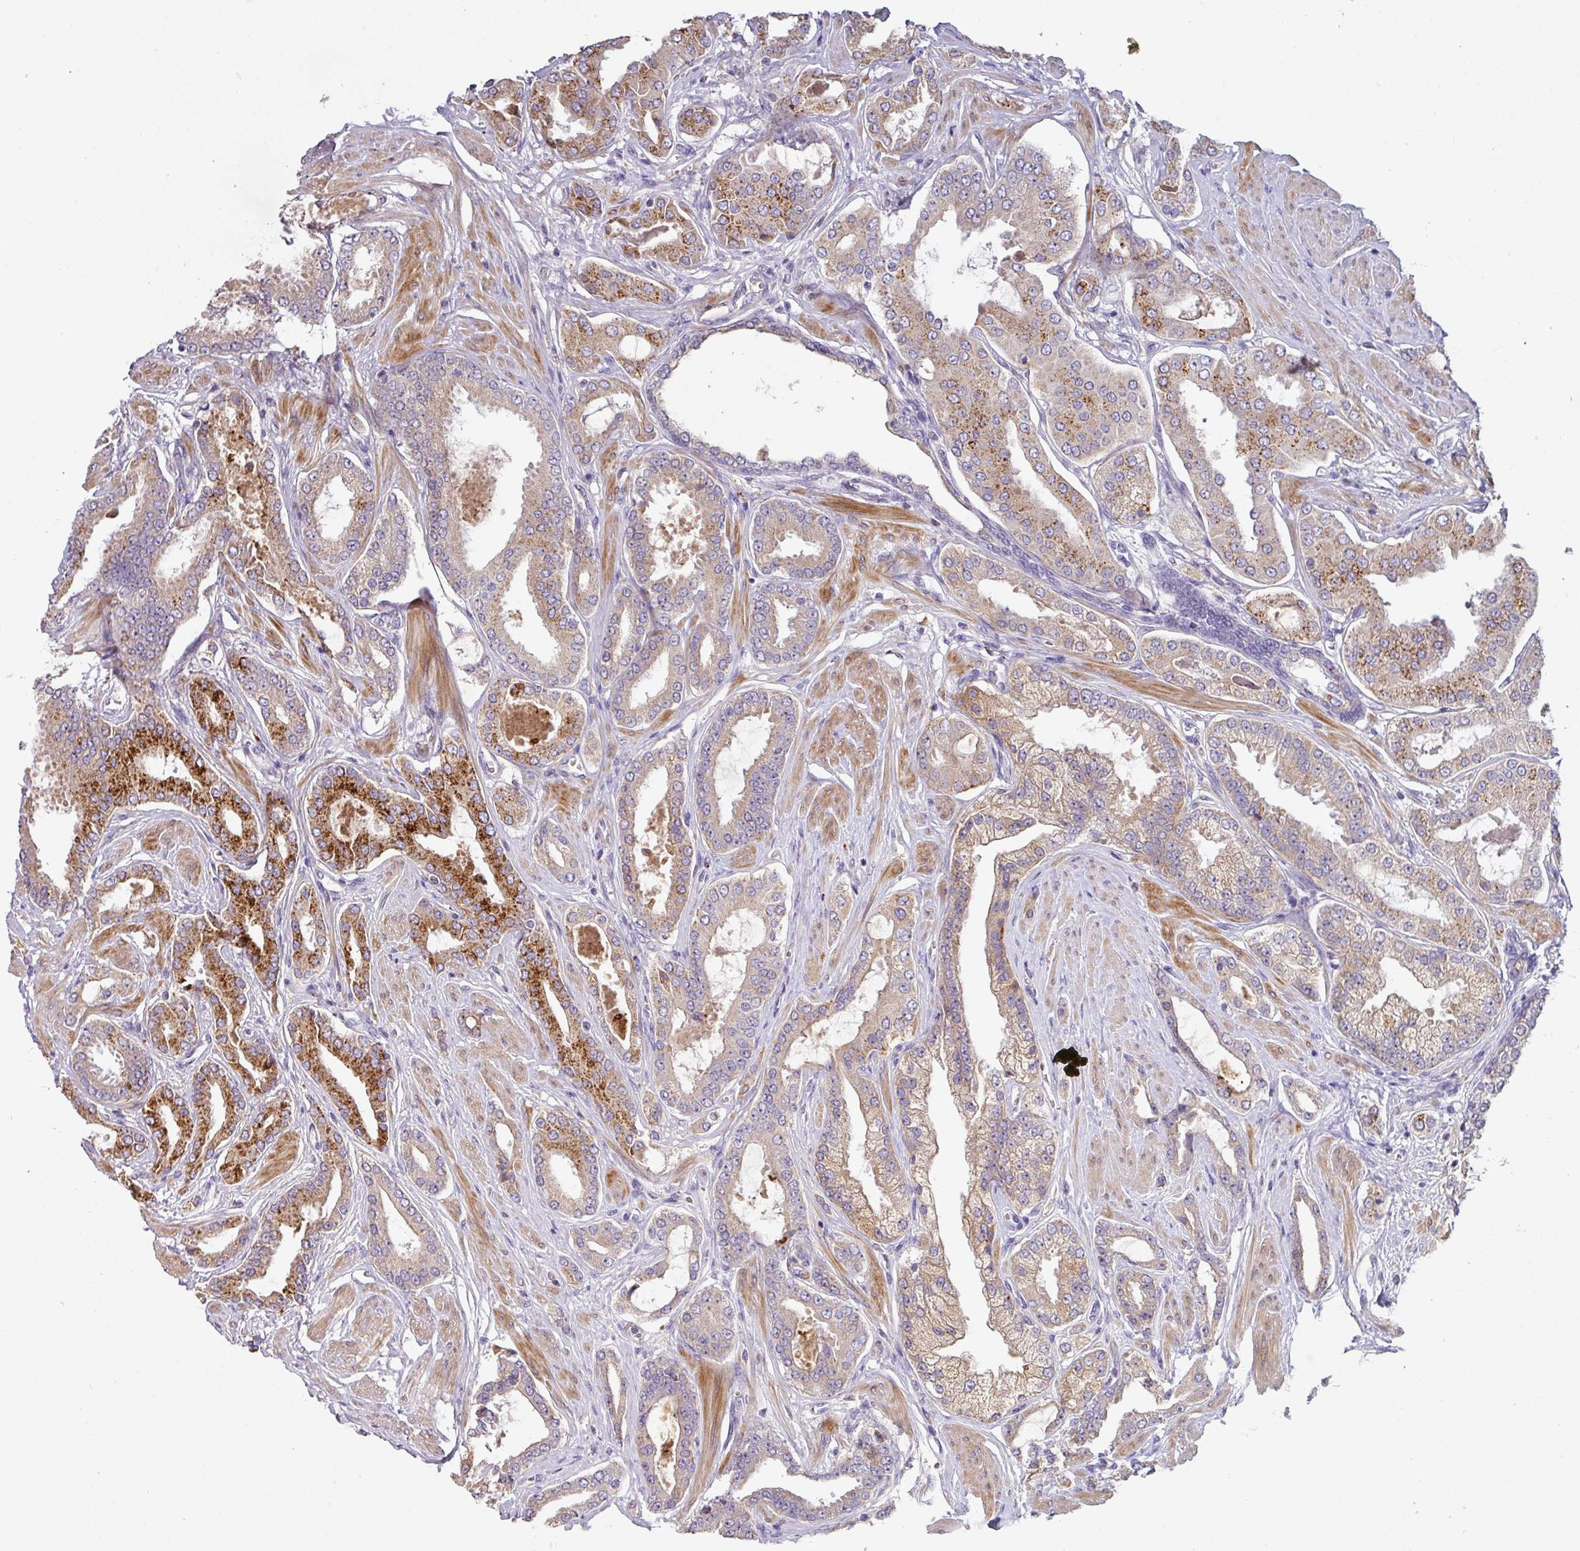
{"staining": {"intensity": "strong", "quantity": "<25%", "location": "cytoplasmic/membranous"}, "tissue": "prostate cancer", "cell_type": "Tumor cells", "image_type": "cancer", "snomed": [{"axis": "morphology", "description": "Adenocarcinoma, Low grade"}, {"axis": "topography", "description": "Prostate"}], "caption": "Tumor cells show strong cytoplasmic/membranous staining in approximately <25% of cells in prostate cancer (adenocarcinoma (low-grade)). (brown staining indicates protein expression, while blue staining denotes nuclei).", "gene": "ZNF266", "patient": {"sex": "male", "age": 42}}